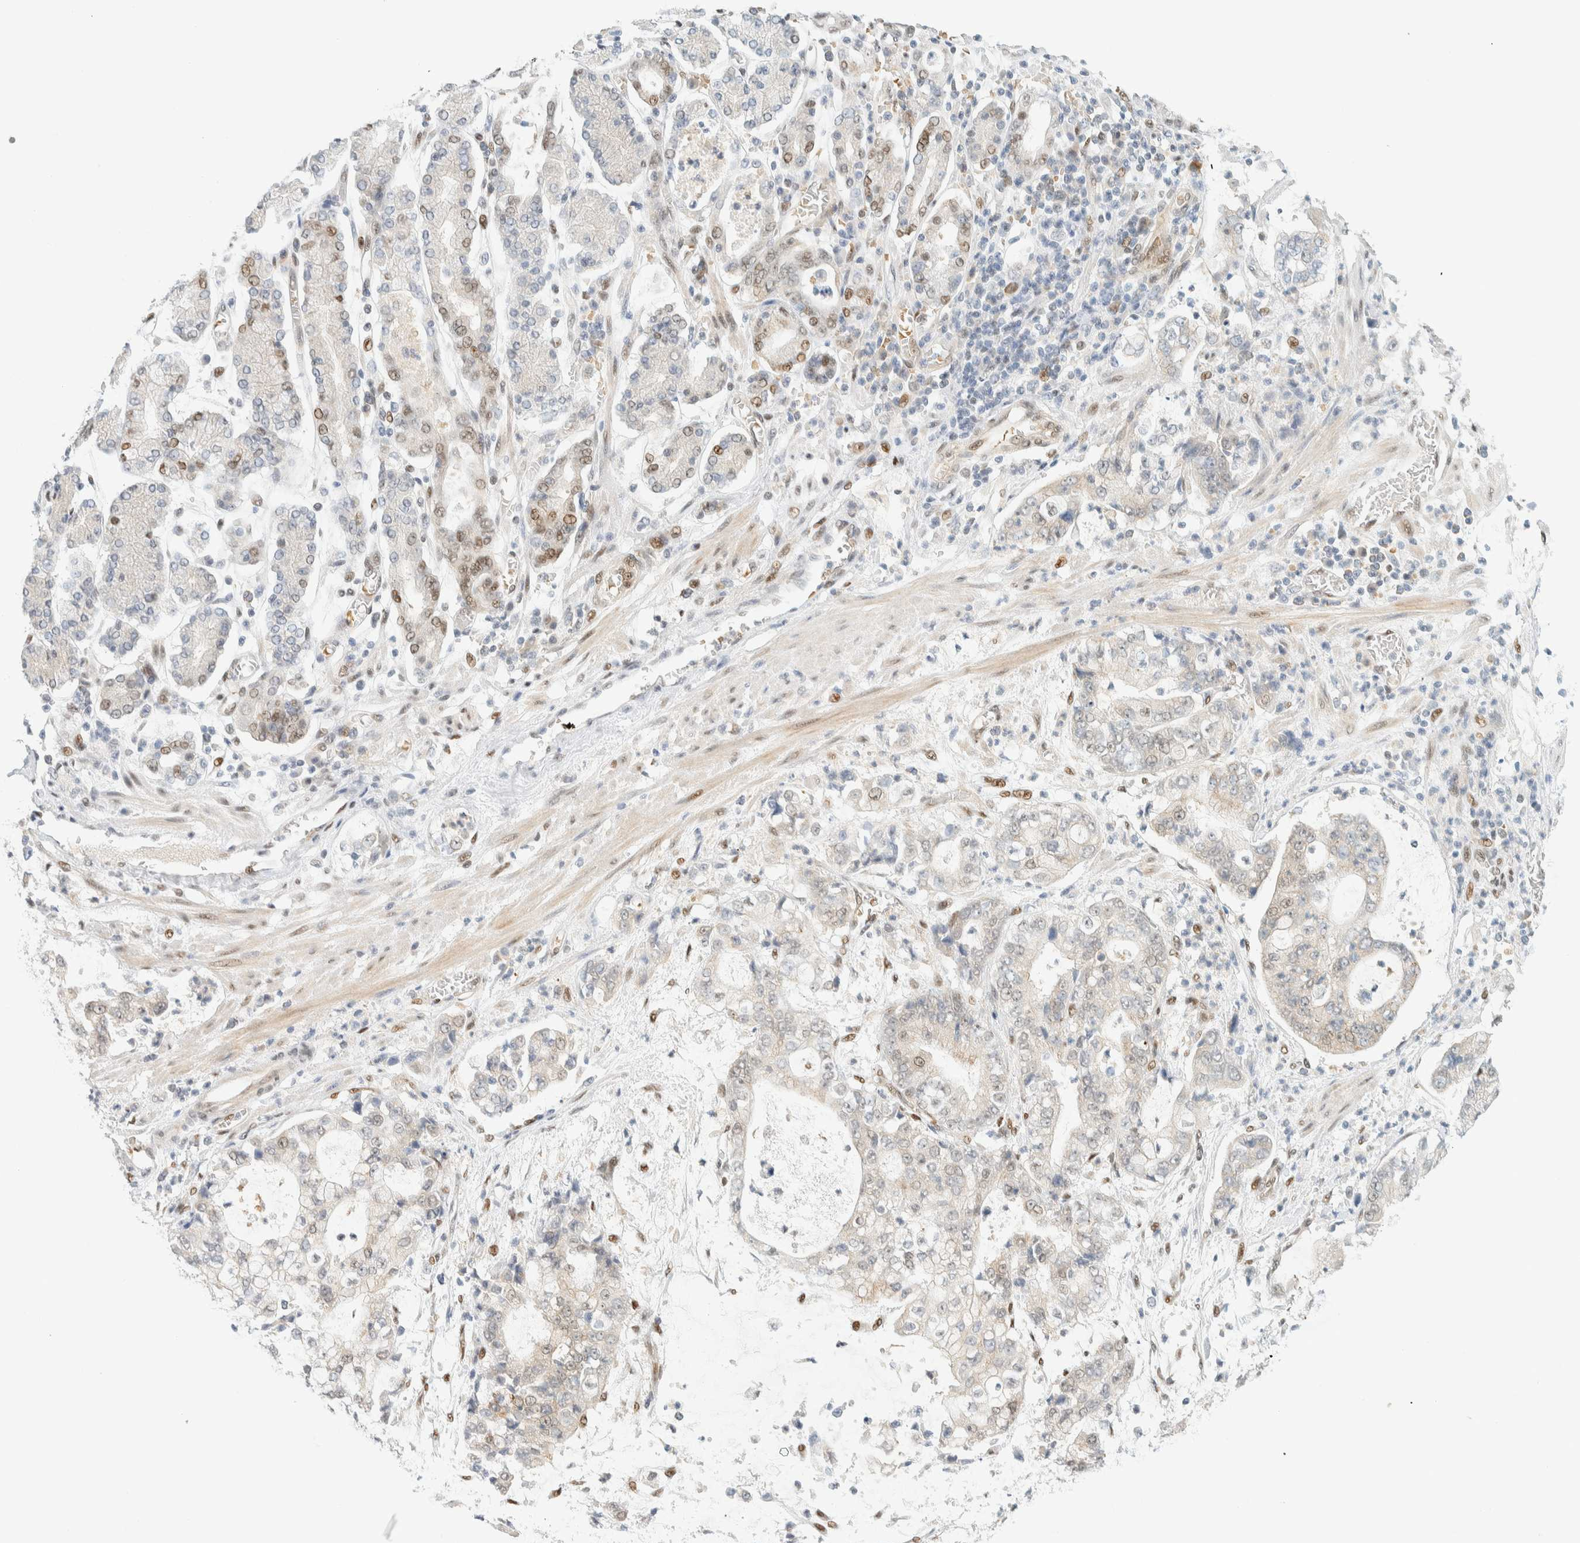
{"staining": {"intensity": "negative", "quantity": "none", "location": "none"}, "tissue": "stomach cancer", "cell_type": "Tumor cells", "image_type": "cancer", "snomed": [{"axis": "morphology", "description": "Adenocarcinoma, NOS"}, {"axis": "topography", "description": "Stomach"}], "caption": "Immunohistochemistry histopathology image of neoplastic tissue: stomach cancer stained with DAB (3,3'-diaminobenzidine) exhibits no significant protein staining in tumor cells.", "gene": "ZNF683", "patient": {"sex": "male", "age": 76}}